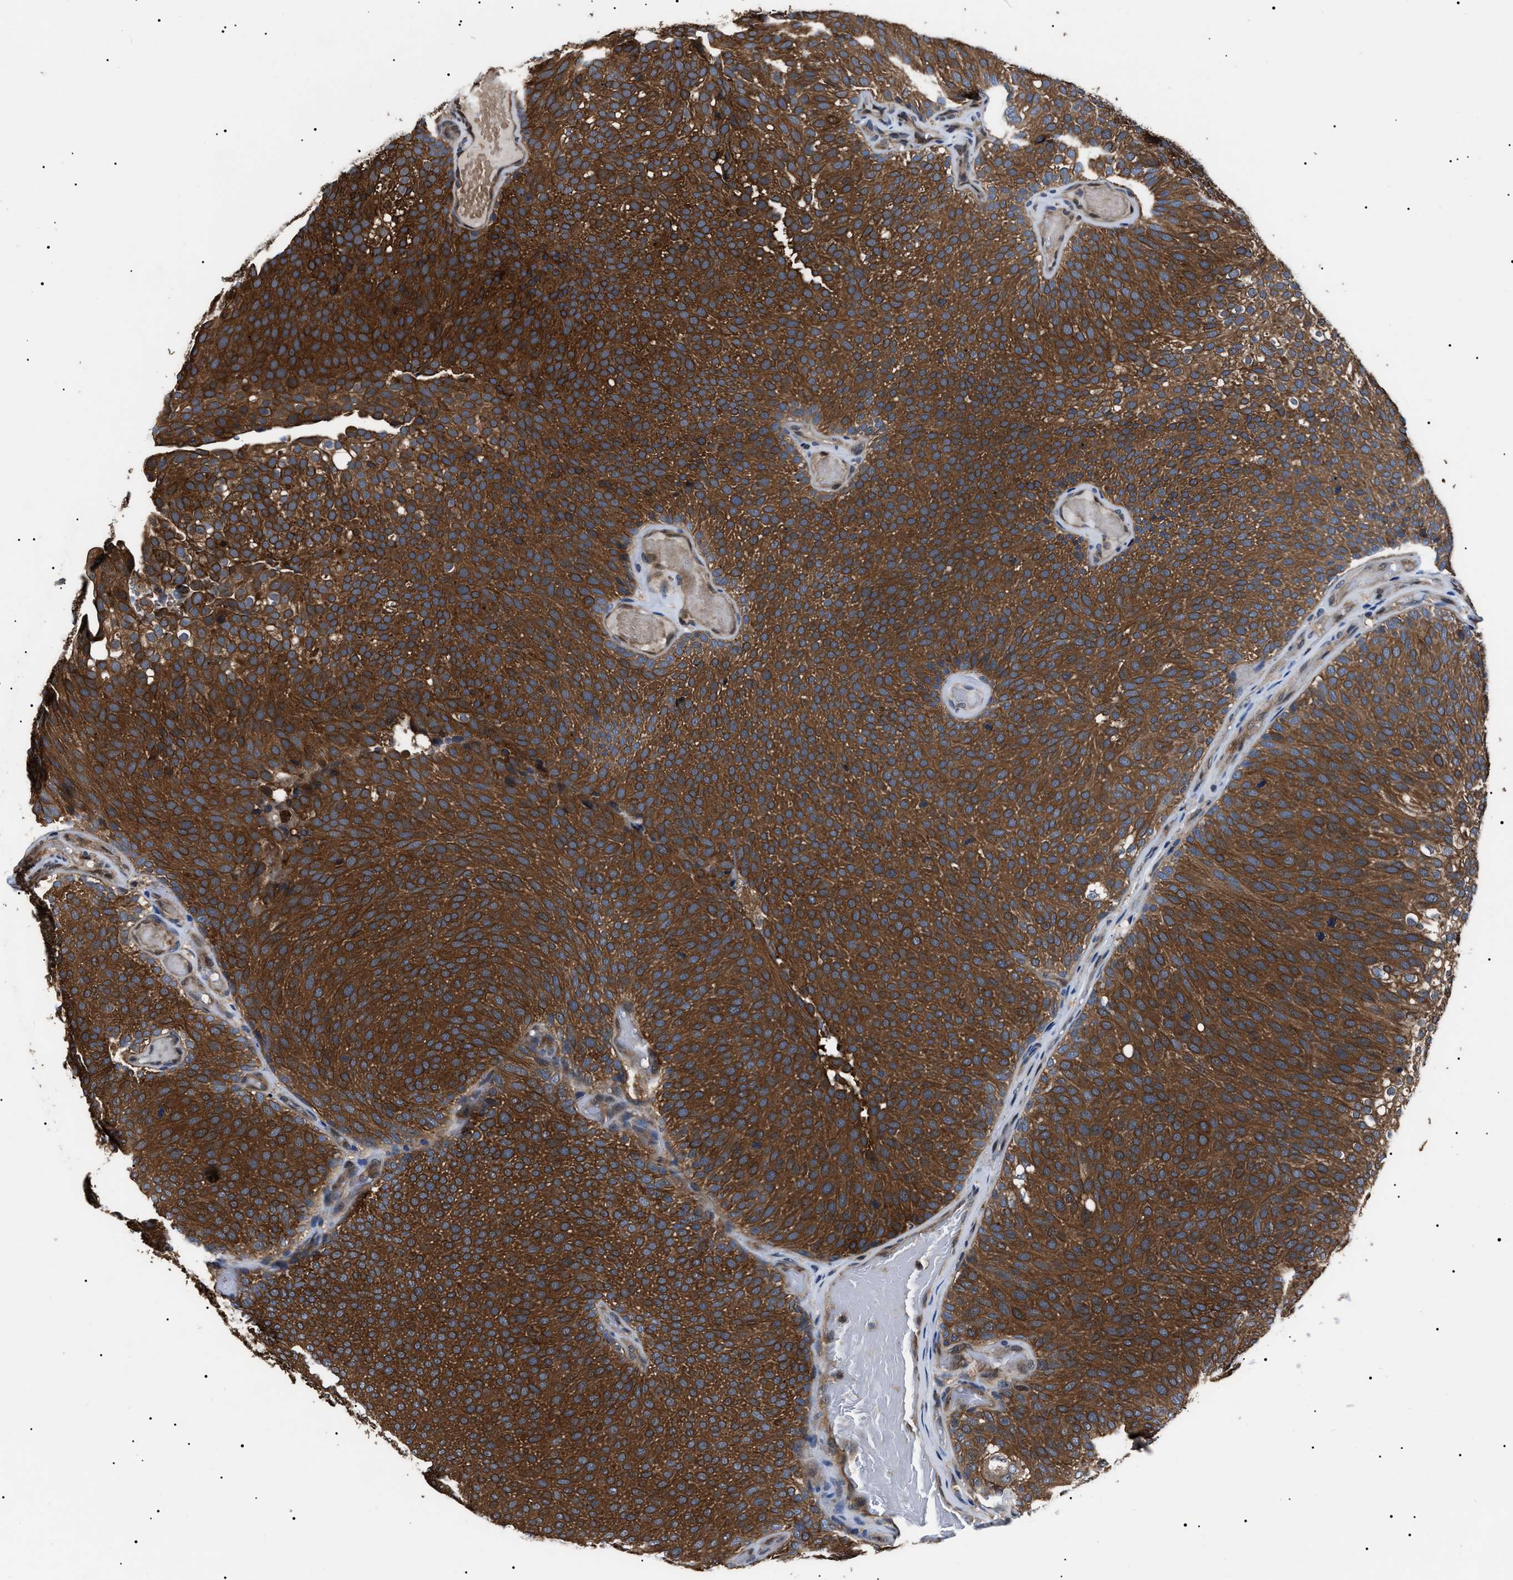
{"staining": {"intensity": "strong", "quantity": ">75%", "location": "cytoplasmic/membranous"}, "tissue": "urothelial cancer", "cell_type": "Tumor cells", "image_type": "cancer", "snomed": [{"axis": "morphology", "description": "Urothelial carcinoma, Low grade"}, {"axis": "topography", "description": "Urinary bladder"}], "caption": "Protein expression analysis of urothelial carcinoma (low-grade) shows strong cytoplasmic/membranous staining in approximately >75% of tumor cells.", "gene": "CCT8", "patient": {"sex": "male", "age": 78}}